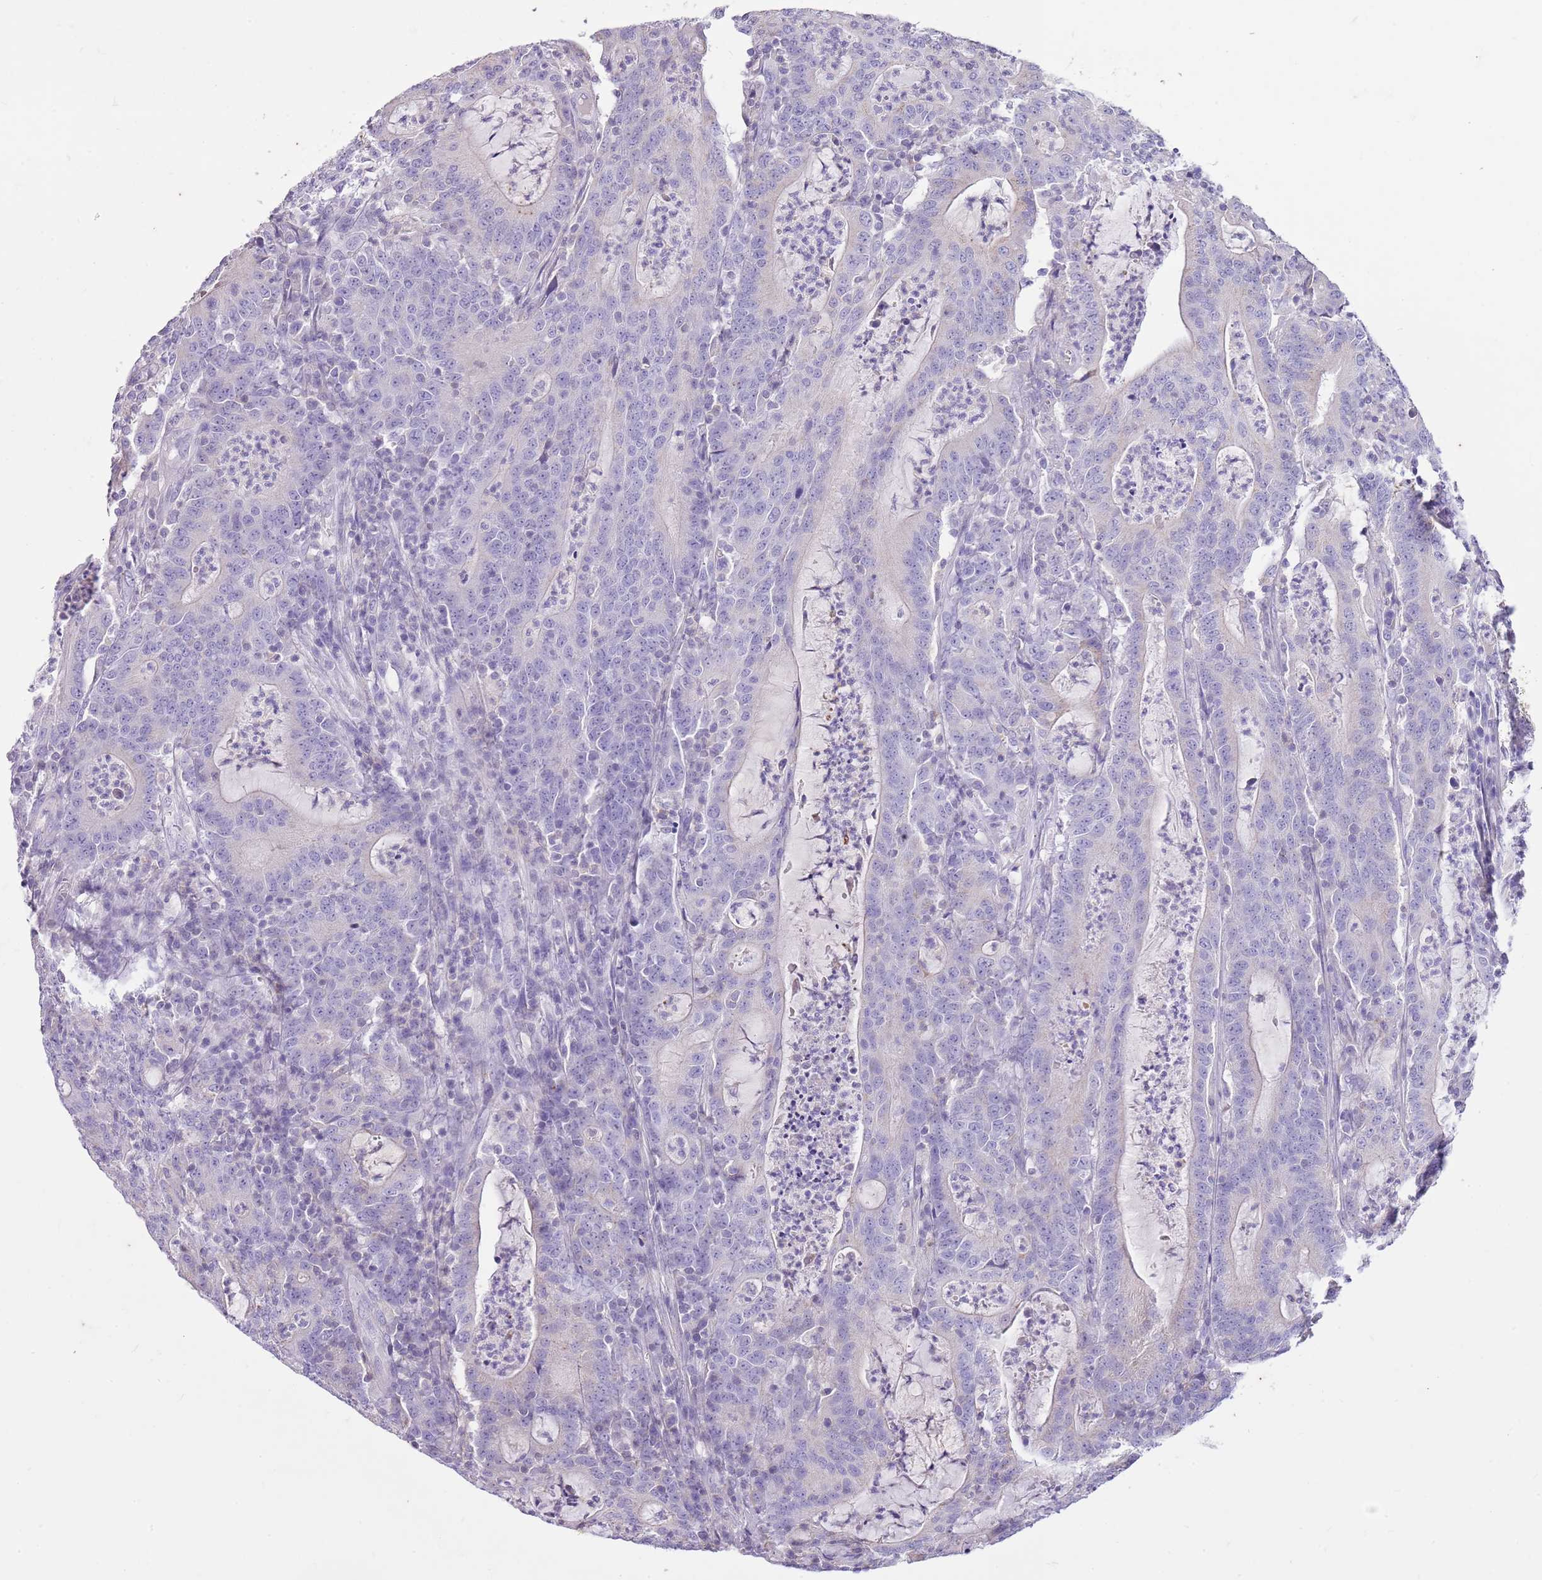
{"staining": {"intensity": "negative", "quantity": "none", "location": "none"}, "tissue": "colorectal cancer", "cell_type": "Tumor cells", "image_type": "cancer", "snomed": [{"axis": "morphology", "description": "Adenocarcinoma, NOS"}, {"axis": "topography", "description": "Colon"}], "caption": "Adenocarcinoma (colorectal) was stained to show a protein in brown. There is no significant positivity in tumor cells. (Stains: DAB immunohistochemistry (IHC) with hematoxylin counter stain, Microscopy: brightfield microscopy at high magnification).", "gene": "CNPPD1", "patient": {"sex": "male", "age": 83}}